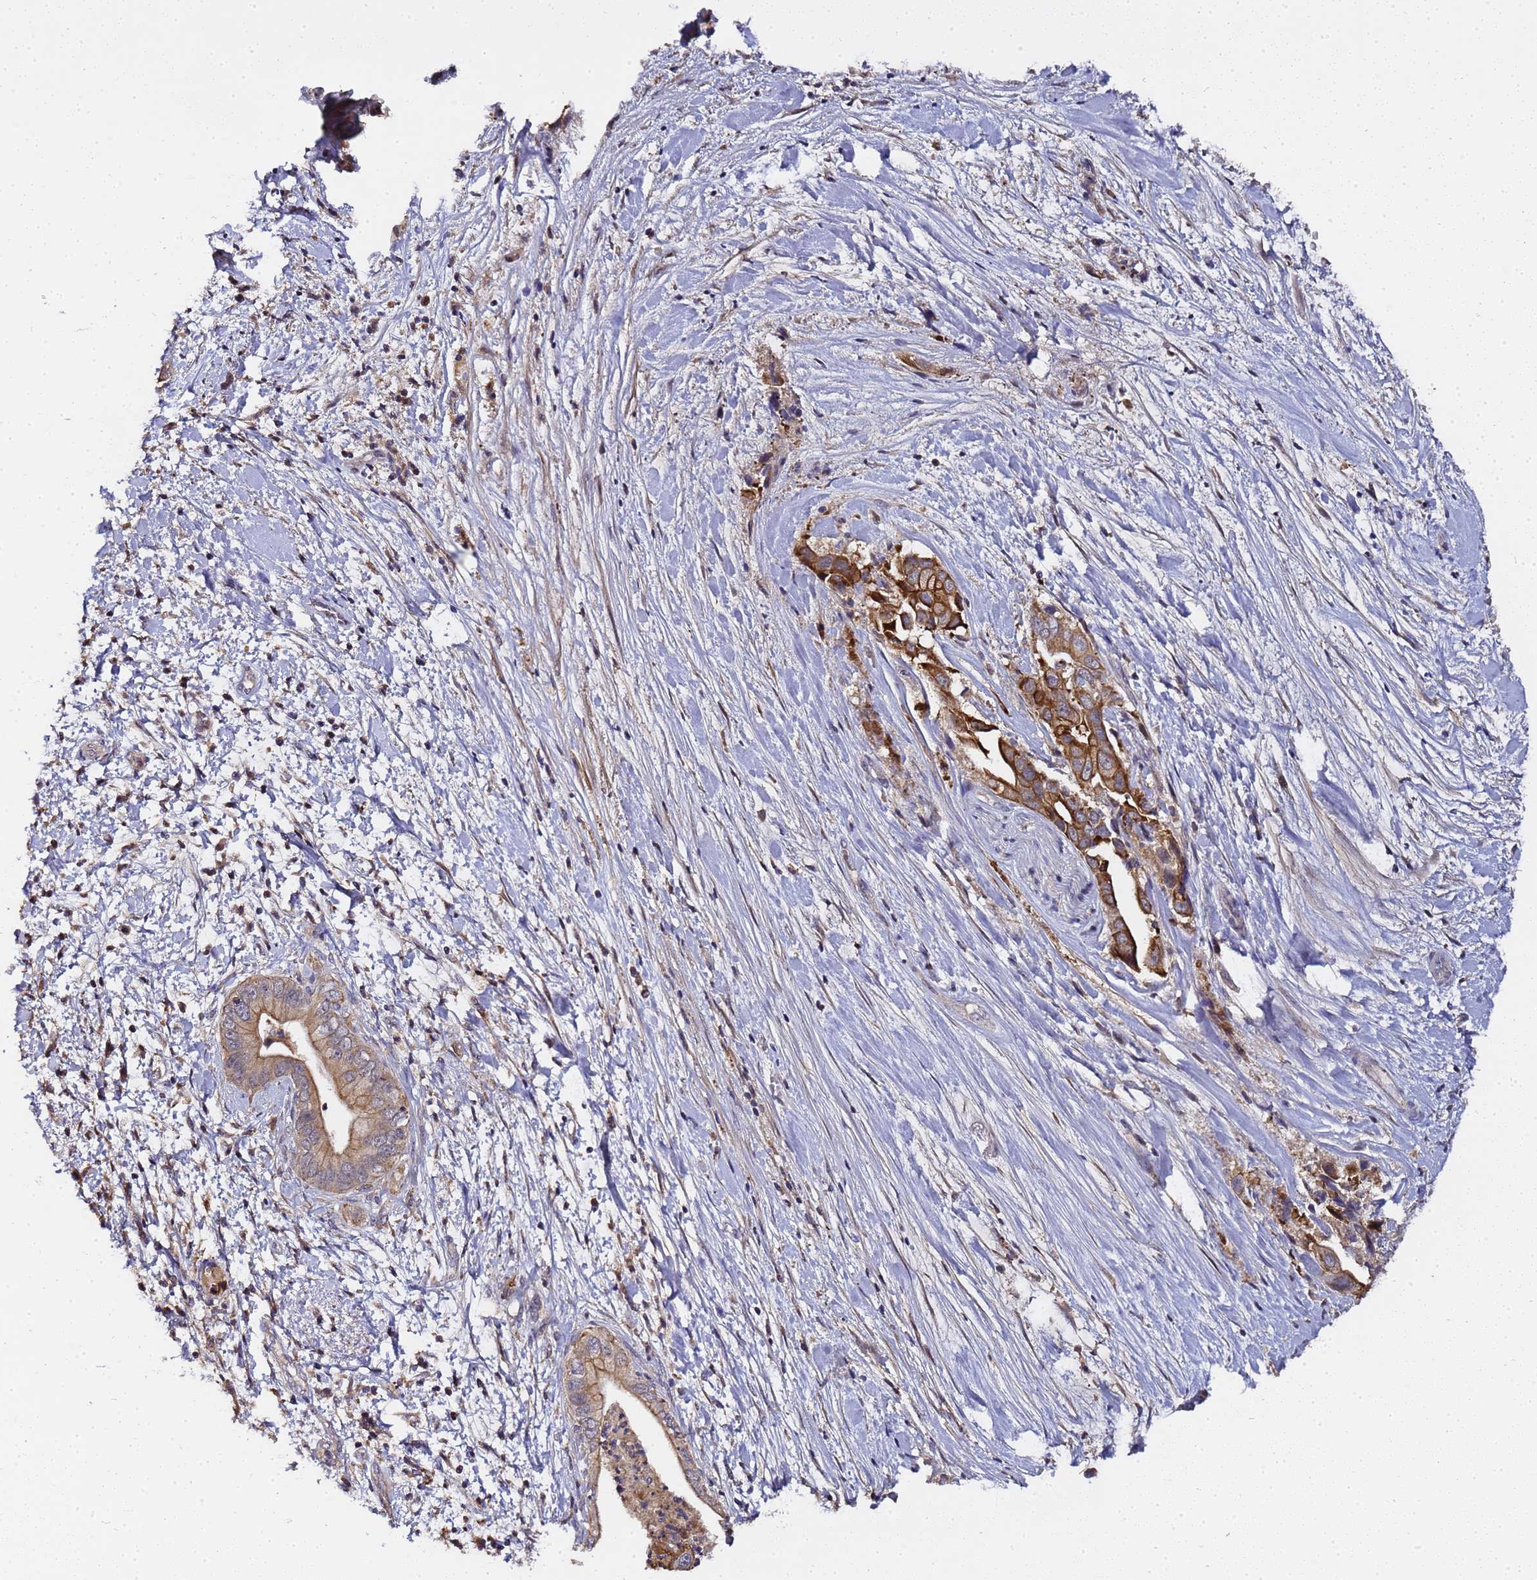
{"staining": {"intensity": "moderate", "quantity": ">75%", "location": "cytoplasmic/membranous"}, "tissue": "pancreatic cancer", "cell_type": "Tumor cells", "image_type": "cancer", "snomed": [{"axis": "morphology", "description": "Adenocarcinoma, NOS"}, {"axis": "topography", "description": "Pancreas"}], "caption": "Tumor cells exhibit moderate cytoplasmic/membranous staining in about >75% of cells in pancreatic adenocarcinoma. Nuclei are stained in blue.", "gene": "LGI4", "patient": {"sex": "female", "age": 78}}